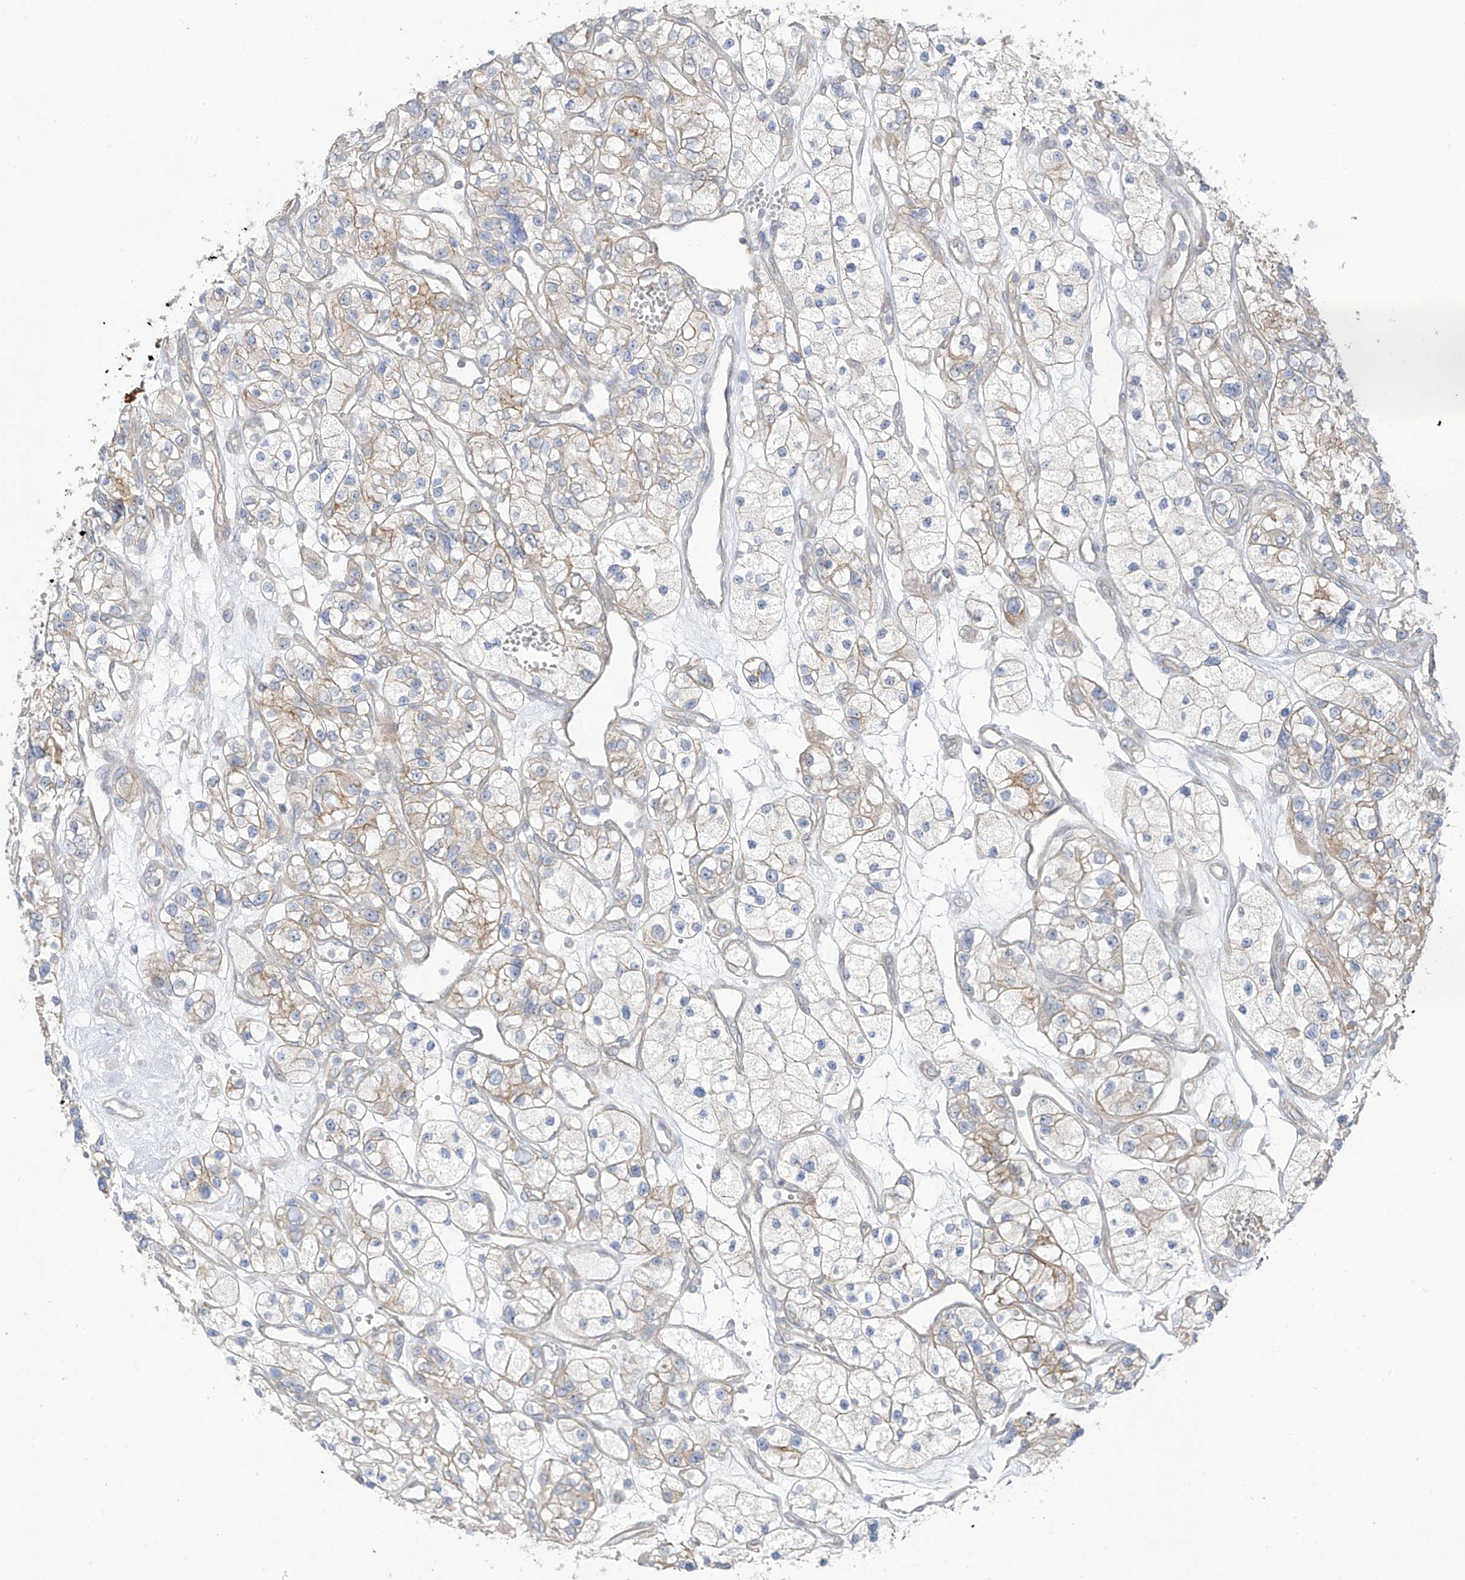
{"staining": {"intensity": "negative", "quantity": "none", "location": "none"}, "tissue": "renal cancer", "cell_type": "Tumor cells", "image_type": "cancer", "snomed": [{"axis": "morphology", "description": "Adenocarcinoma, NOS"}, {"axis": "topography", "description": "Kidney"}], "caption": "Tumor cells are negative for brown protein staining in renal adenocarcinoma.", "gene": "EIPR1", "patient": {"sex": "female", "age": 57}}